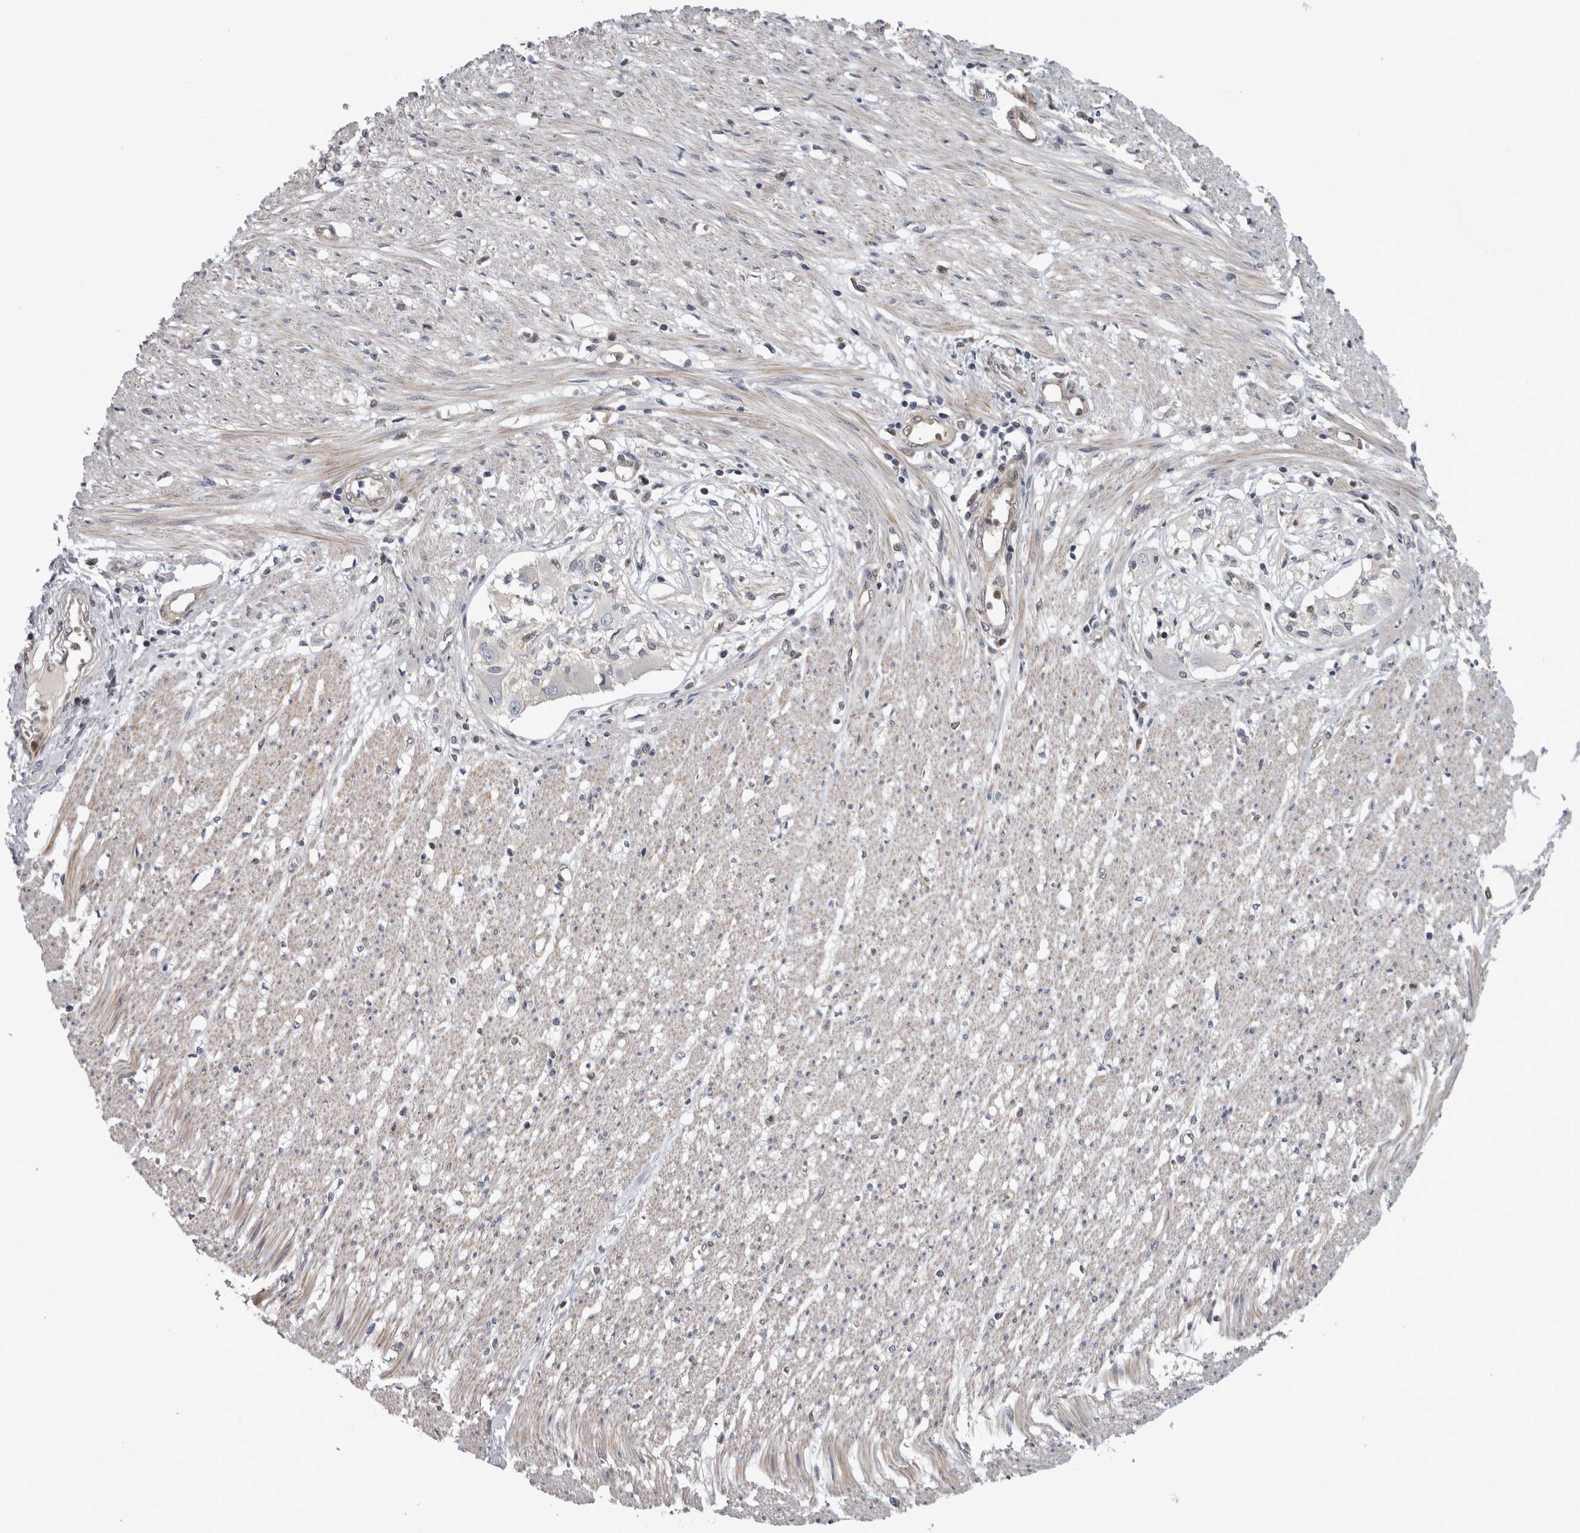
{"staining": {"intensity": "negative", "quantity": "none", "location": "none"}, "tissue": "soft tissue", "cell_type": "Fibroblasts", "image_type": "normal", "snomed": [{"axis": "morphology", "description": "Normal tissue, NOS"}, {"axis": "morphology", "description": "Adenocarcinoma, NOS"}, {"axis": "topography", "description": "Colon"}, {"axis": "topography", "description": "Peripheral nerve tissue"}], "caption": "The photomicrograph reveals no staining of fibroblasts in unremarkable soft tissue.", "gene": "NAPRT", "patient": {"sex": "male", "age": 14}}